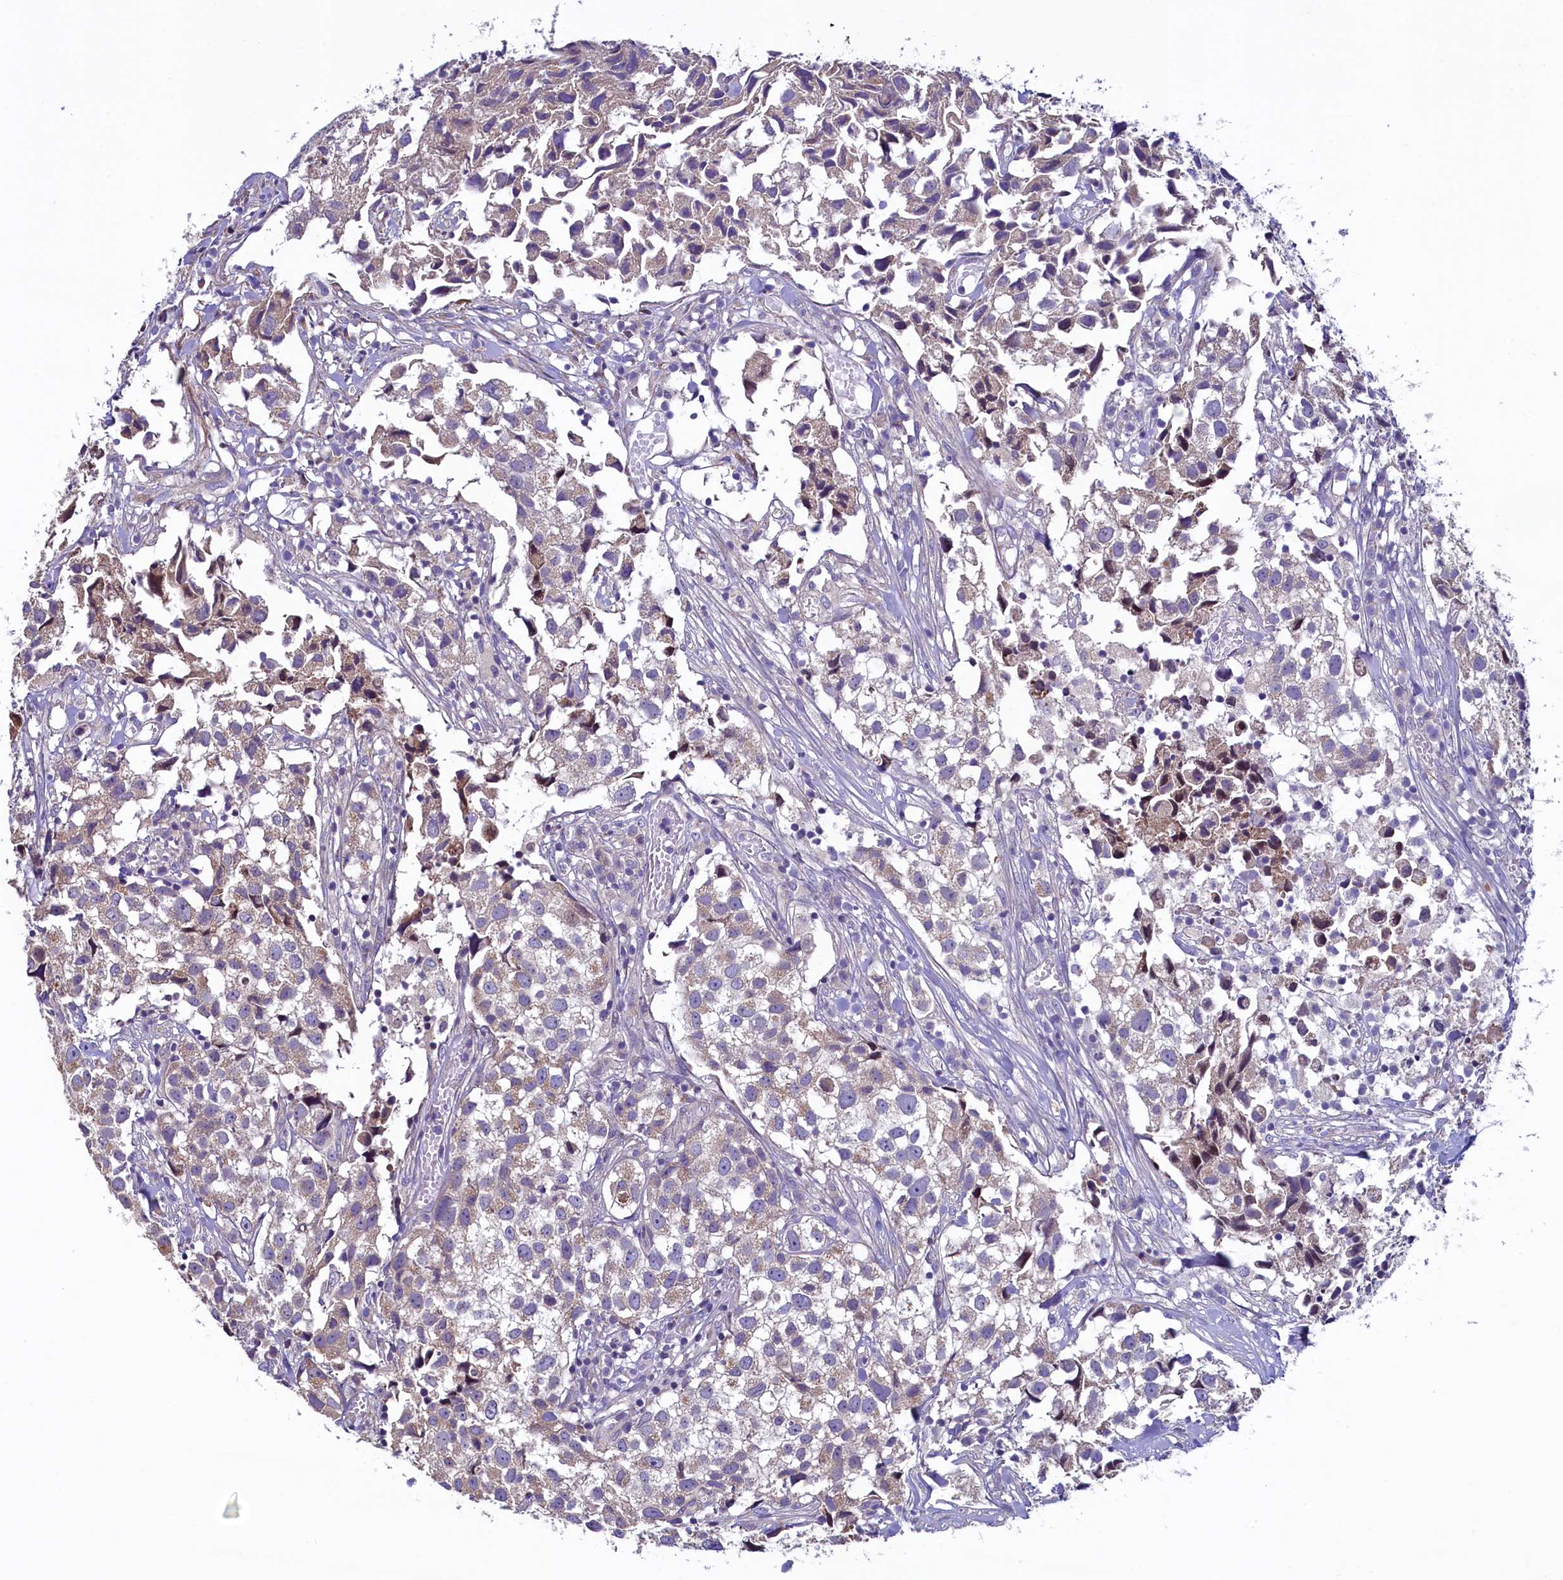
{"staining": {"intensity": "weak", "quantity": "25%-75%", "location": "cytoplasmic/membranous"}, "tissue": "urothelial cancer", "cell_type": "Tumor cells", "image_type": "cancer", "snomed": [{"axis": "morphology", "description": "Urothelial carcinoma, High grade"}, {"axis": "topography", "description": "Urinary bladder"}], "caption": "High-magnification brightfield microscopy of urothelial cancer stained with DAB (brown) and counterstained with hematoxylin (blue). tumor cells exhibit weak cytoplasmic/membranous expression is seen in about25%-75% of cells.", "gene": "KRBOX5", "patient": {"sex": "female", "age": 75}}